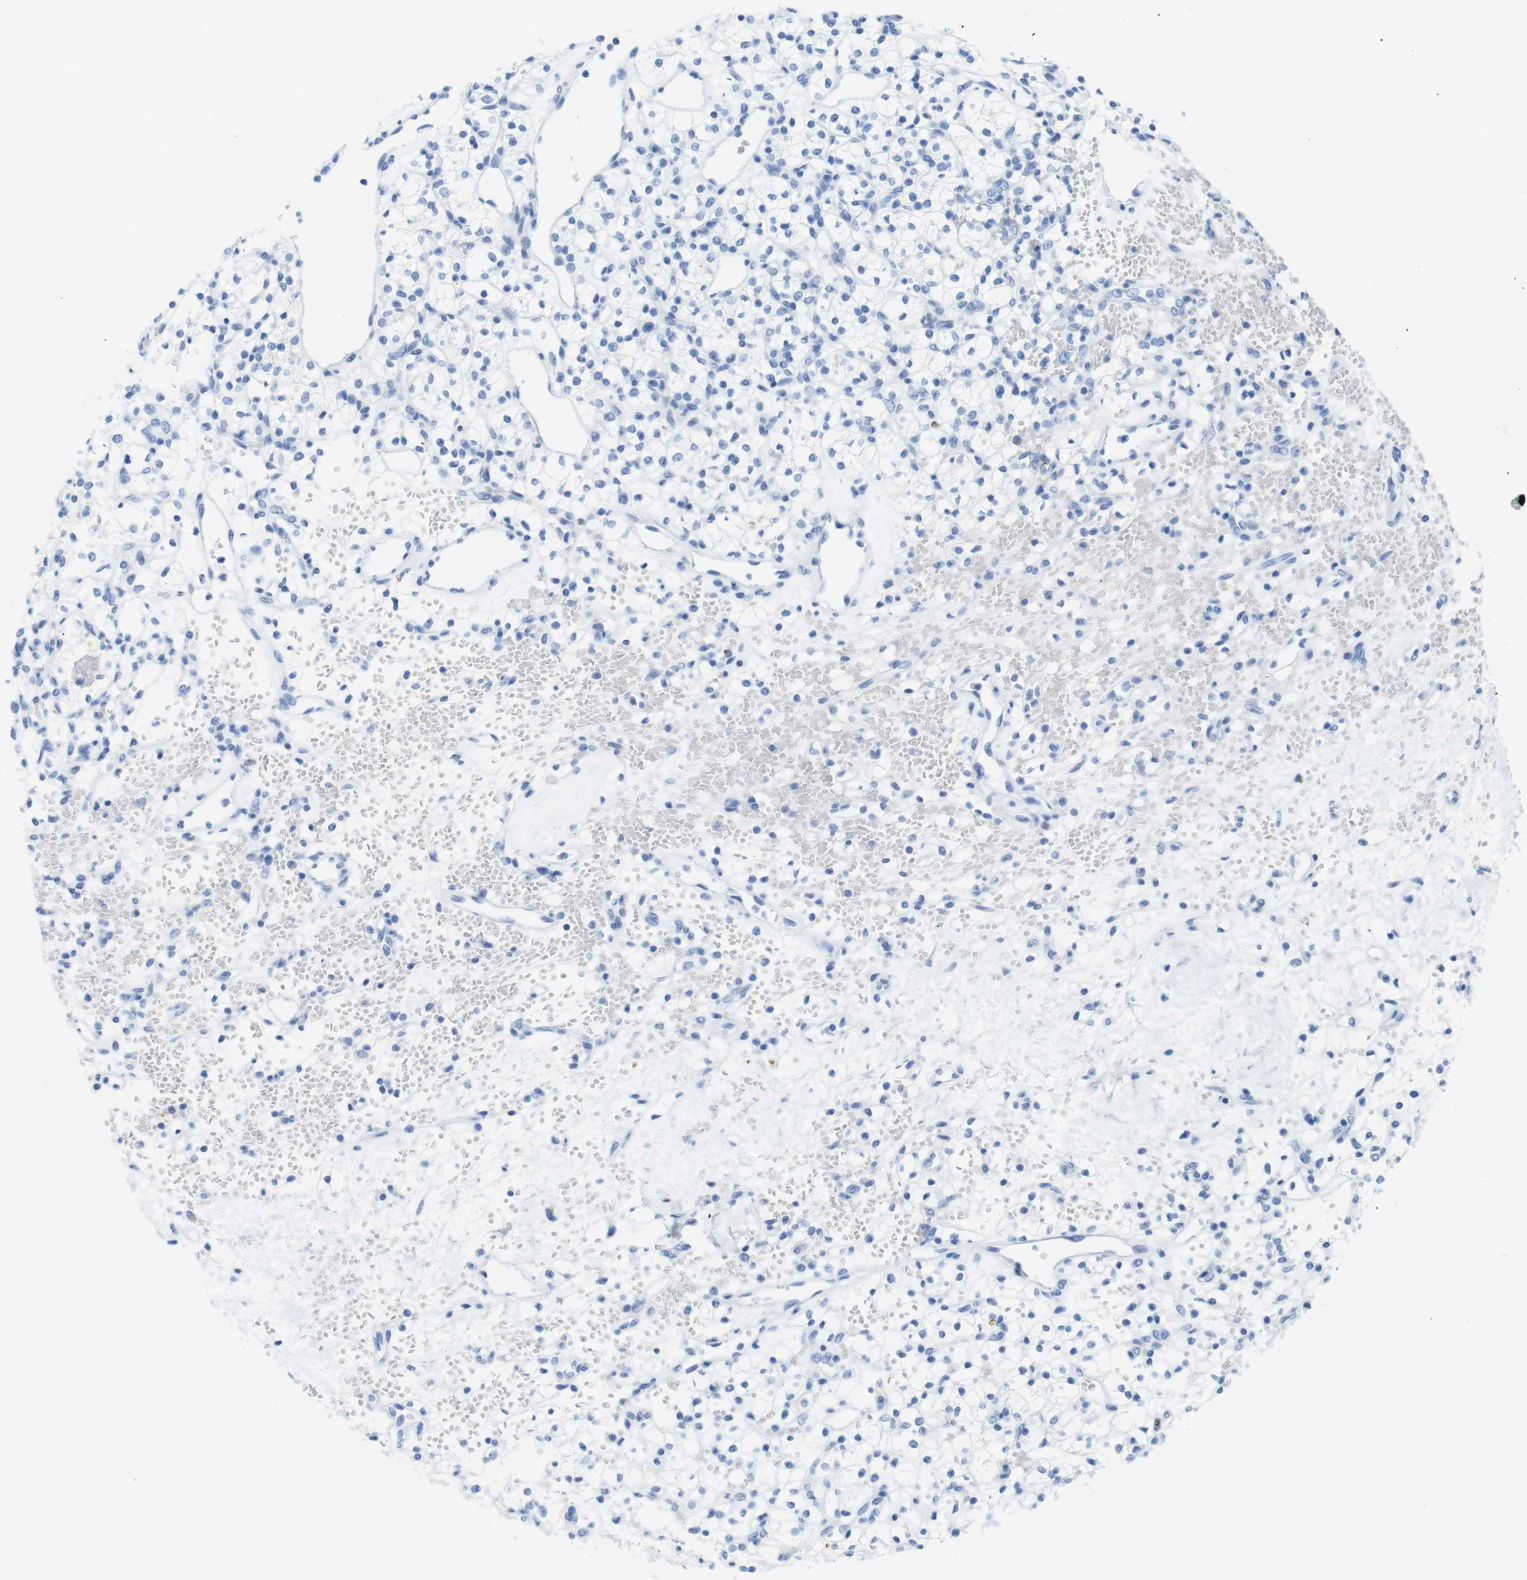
{"staining": {"intensity": "negative", "quantity": "none", "location": "none"}, "tissue": "renal cancer", "cell_type": "Tumor cells", "image_type": "cancer", "snomed": [{"axis": "morphology", "description": "Adenocarcinoma, NOS"}, {"axis": "topography", "description": "Kidney"}], "caption": "High magnification brightfield microscopy of renal cancer (adenocarcinoma) stained with DAB (brown) and counterstained with hematoxylin (blue): tumor cells show no significant positivity.", "gene": "OPN1SW", "patient": {"sex": "female", "age": 60}}